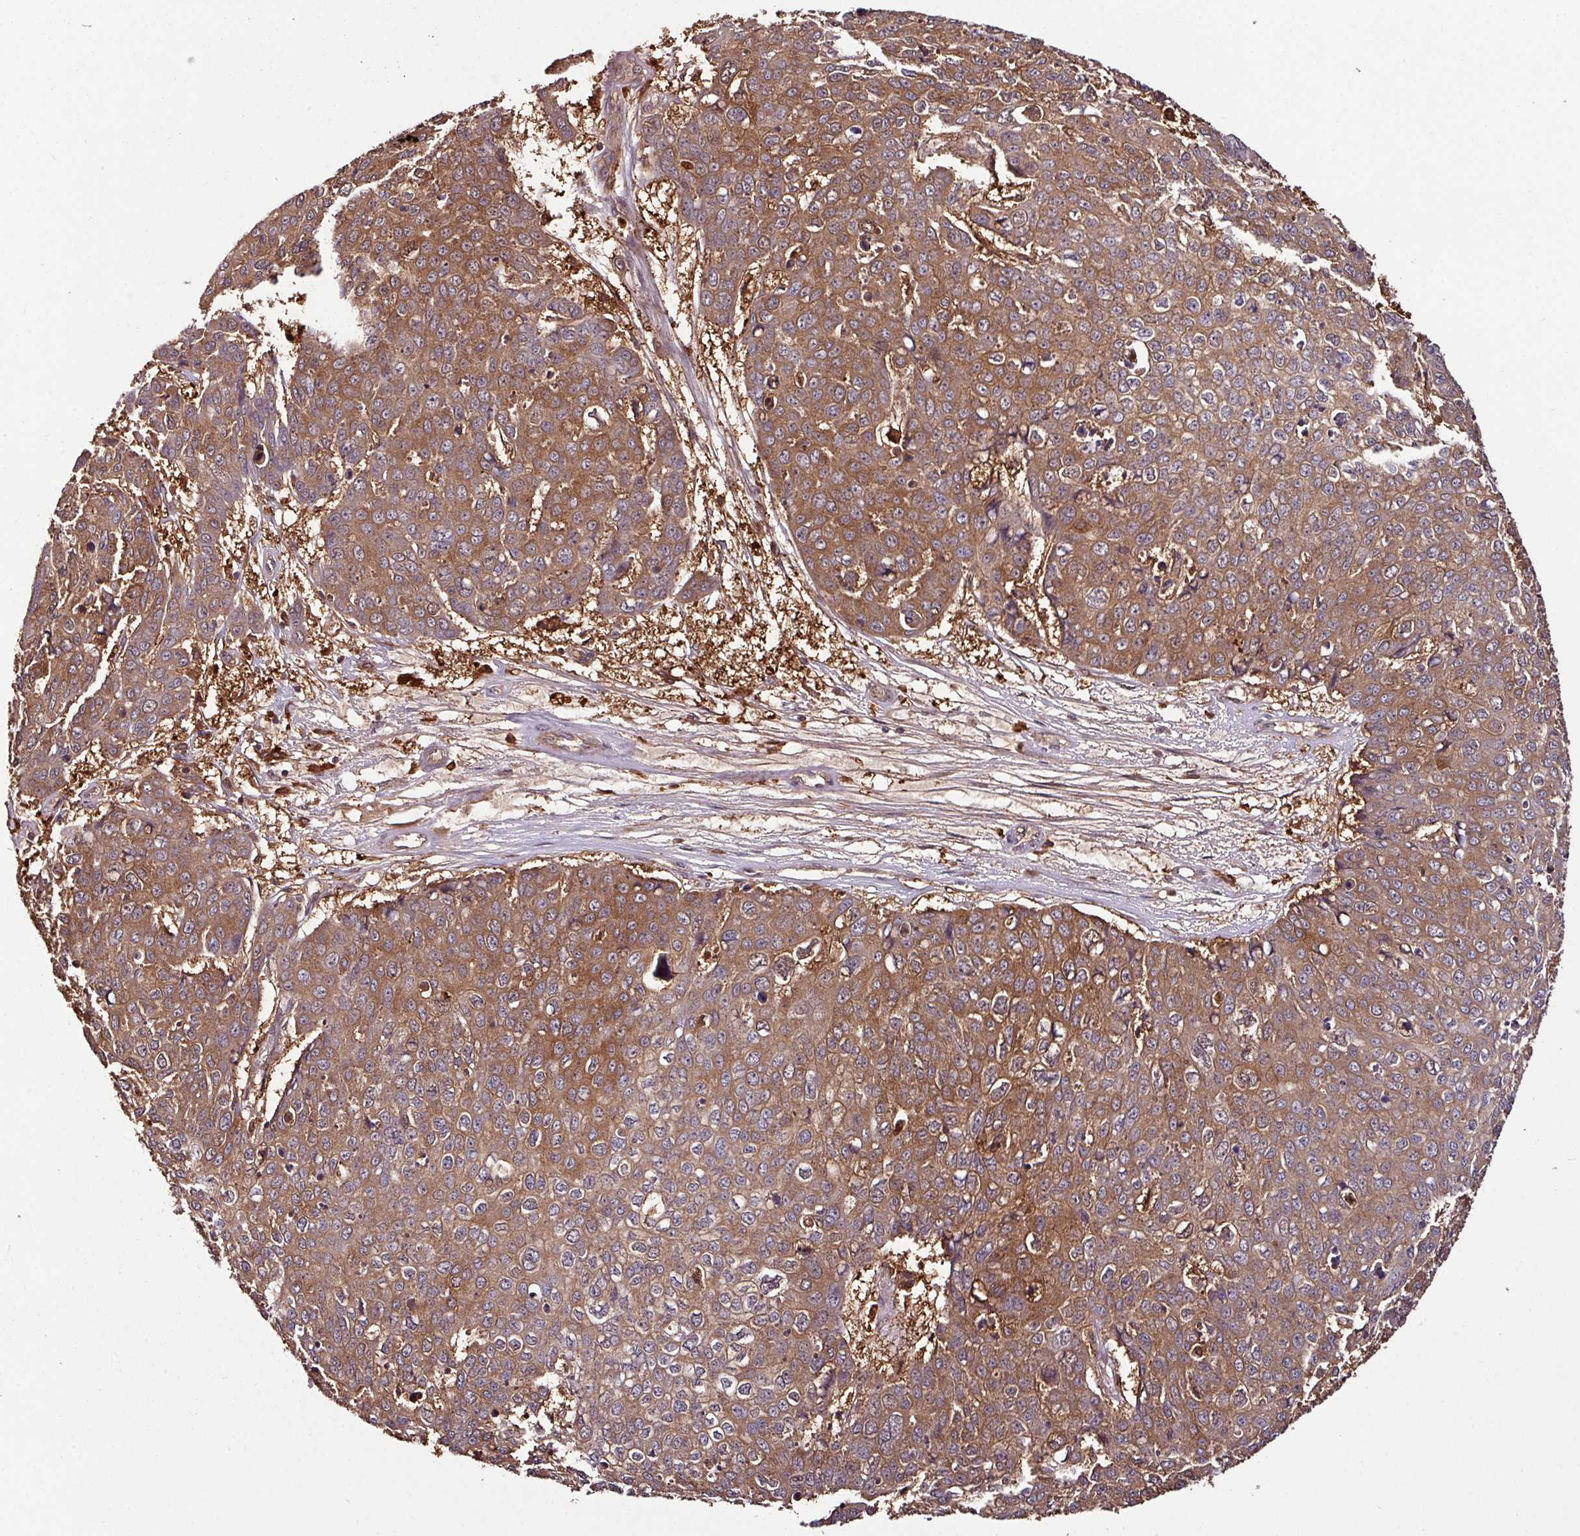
{"staining": {"intensity": "moderate", "quantity": "25%-75%", "location": "cytoplasmic/membranous"}, "tissue": "skin cancer", "cell_type": "Tumor cells", "image_type": "cancer", "snomed": [{"axis": "morphology", "description": "Normal tissue, NOS"}, {"axis": "morphology", "description": "Squamous cell carcinoma, NOS"}, {"axis": "topography", "description": "Skin"}], "caption": "This histopathology image reveals squamous cell carcinoma (skin) stained with immunohistochemistry to label a protein in brown. The cytoplasmic/membranous of tumor cells show moderate positivity for the protein. Nuclei are counter-stained blue.", "gene": "GNPDA1", "patient": {"sex": "male", "age": 72}}